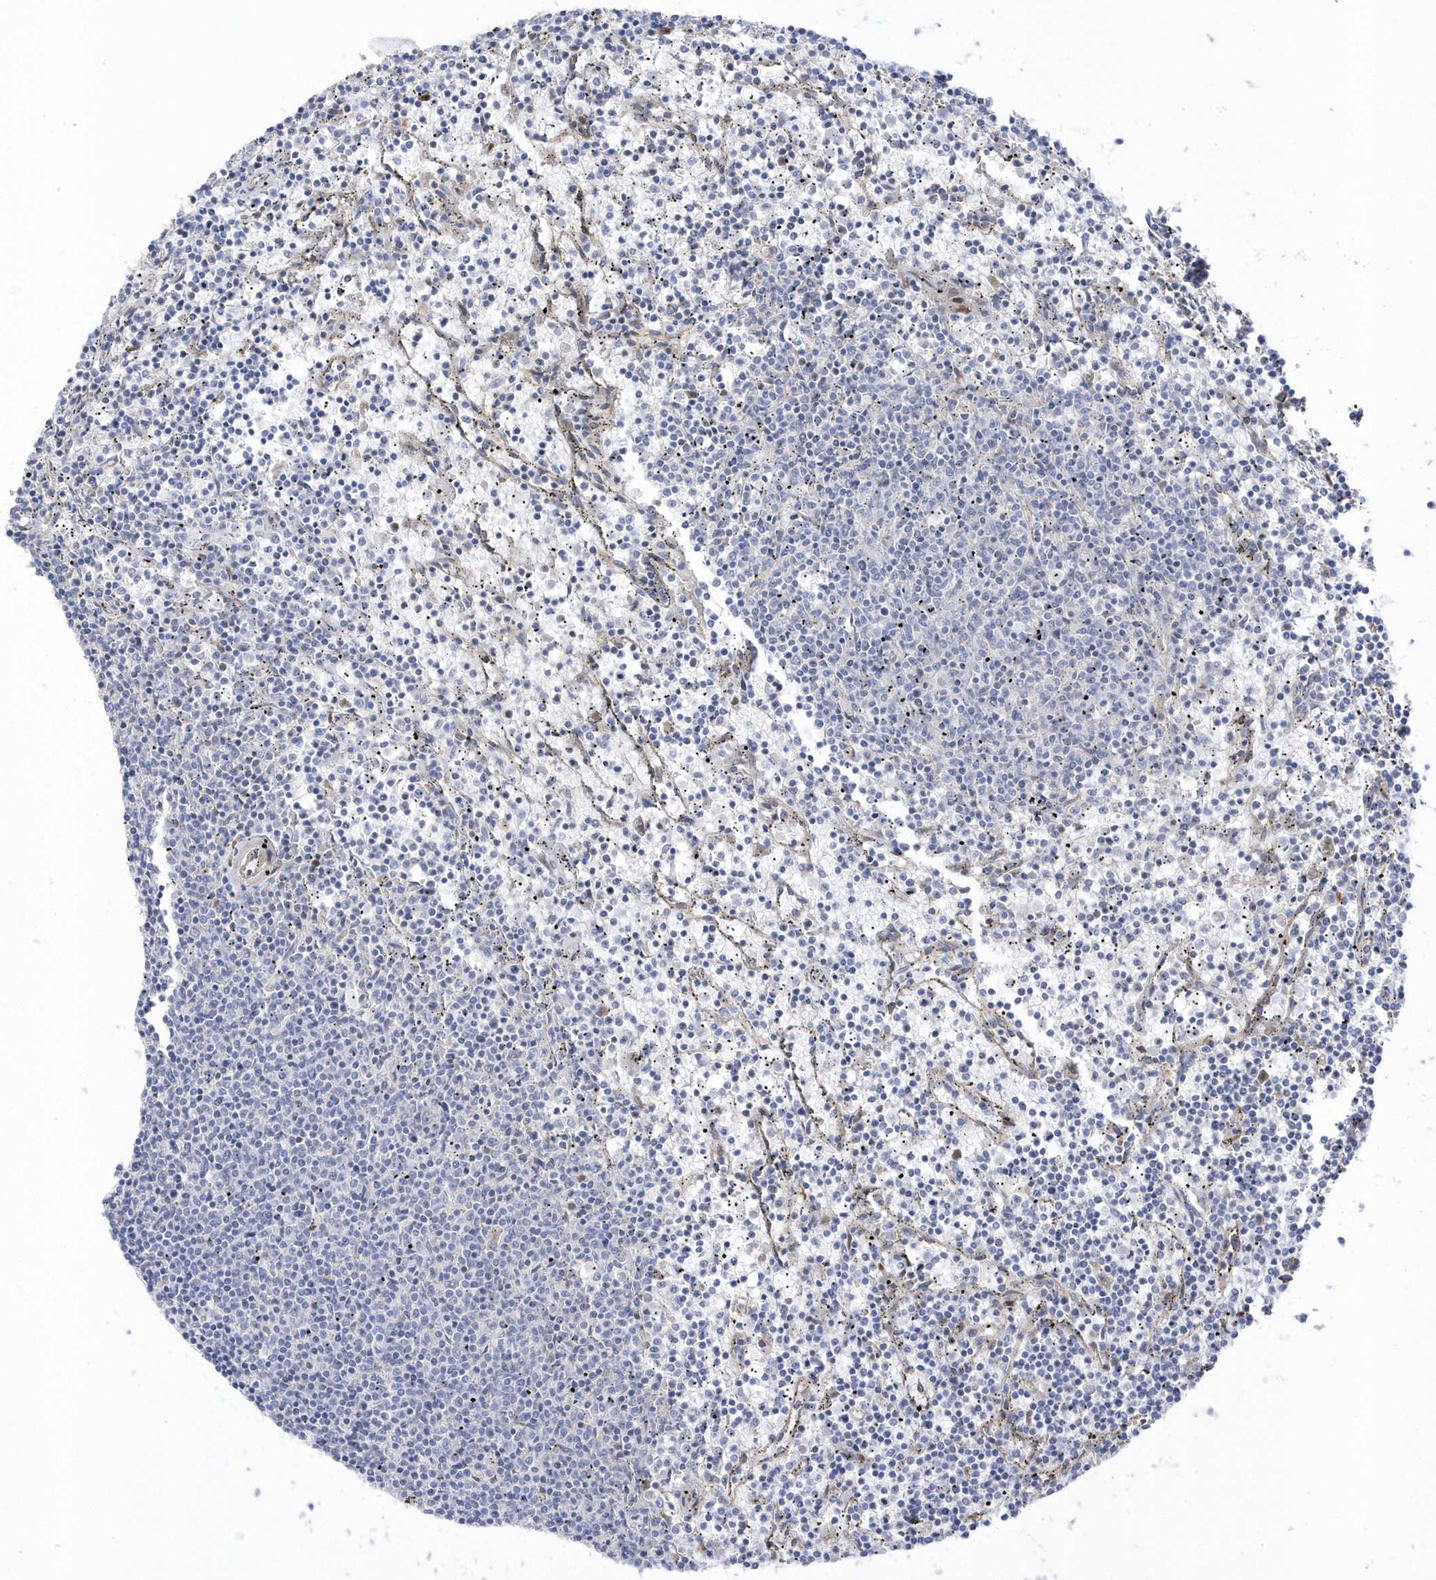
{"staining": {"intensity": "negative", "quantity": "none", "location": "none"}, "tissue": "lymphoma", "cell_type": "Tumor cells", "image_type": "cancer", "snomed": [{"axis": "morphology", "description": "Malignant lymphoma, non-Hodgkin's type, Low grade"}, {"axis": "topography", "description": "Spleen"}], "caption": "Immunohistochemistry of malignant lymphoma, non-Hodgkin's type (low-grade) demonstrates no staining in tumor cells. (DAB IHC with hematoxylin counter stain).", "gene": "GTPBP6", "patient": {"sex": "female", "age": 50}}